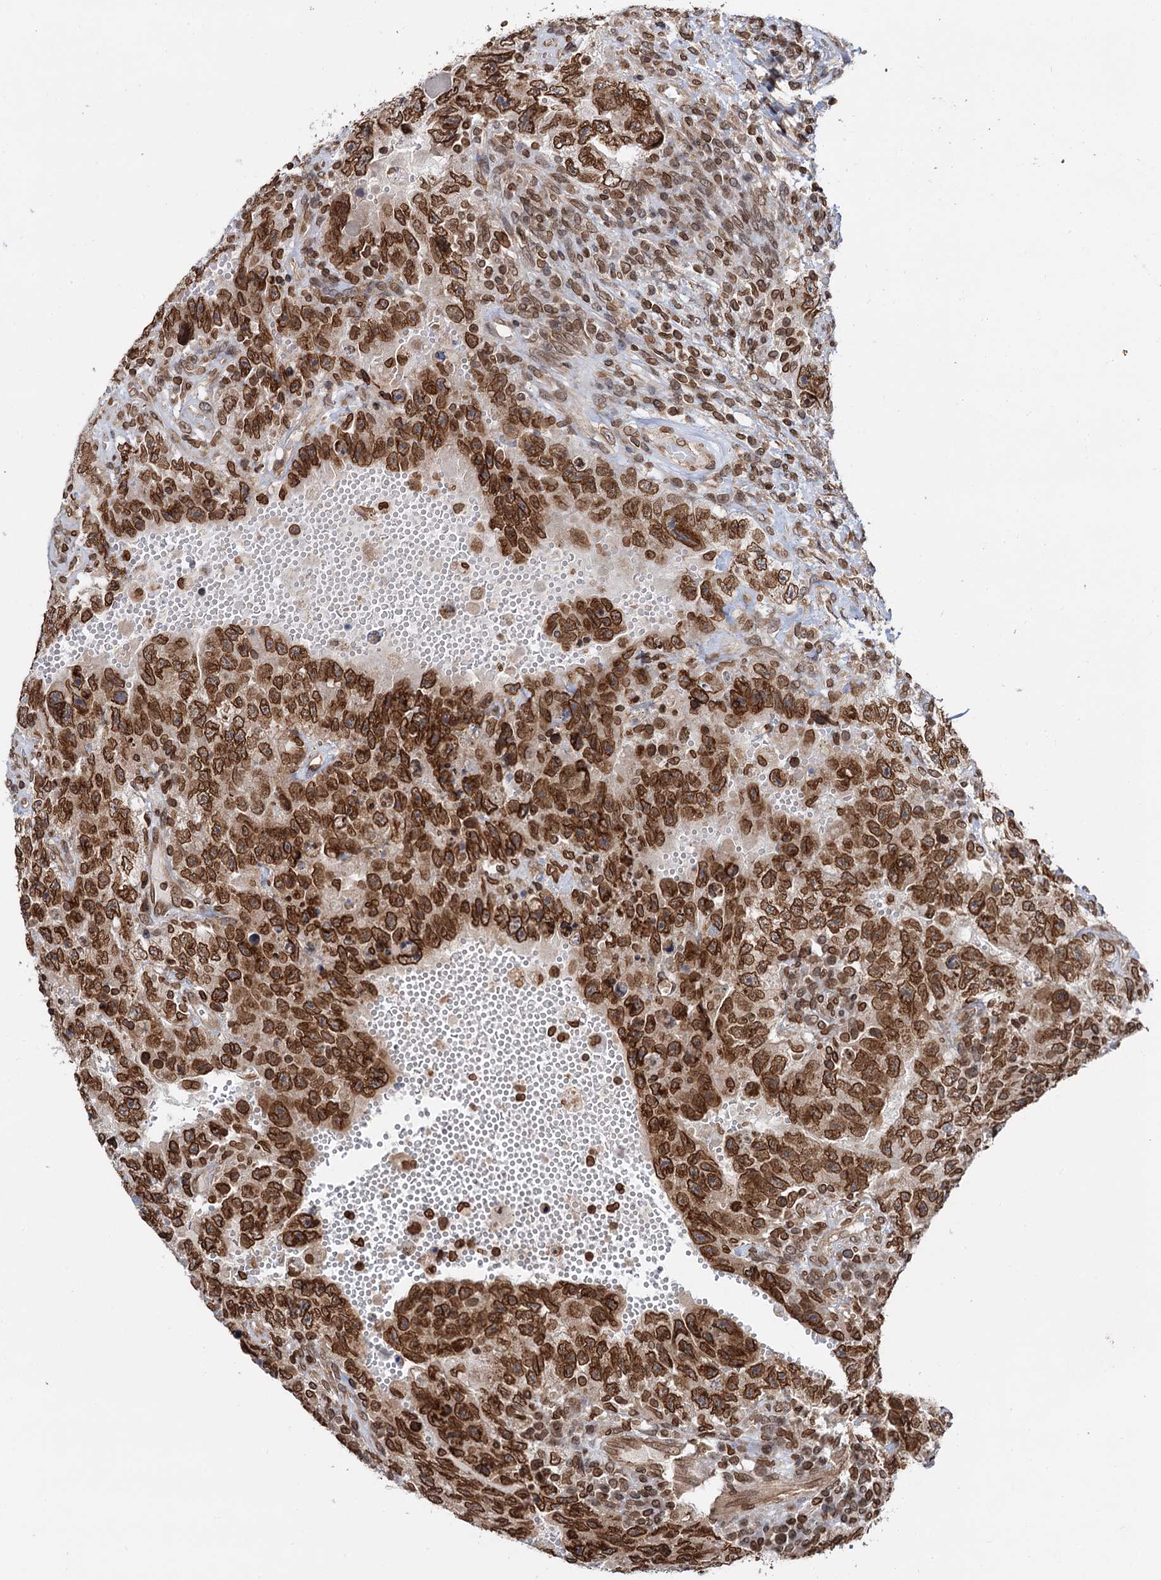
{"staining": {"intensity": "strong", "quantity": ">75%", "location": "nuclear"}, "tissue": "testis cancer", "cell_type": "Tumor cells", "image_type": "cancer", "snomed": [{"axis": "morphology", "description": "Carcinoma, Embryonal, NOS"}, {"axis": "topography", "description": "Testis"}], "caption": "Protein staining exhibits strong nuclear positivity in approximately >75% of tumor cells in testis cancer (embryonal carcinoma).", "gene": "ZC3H13", "patient": {"sex": "male", "age": 26}}